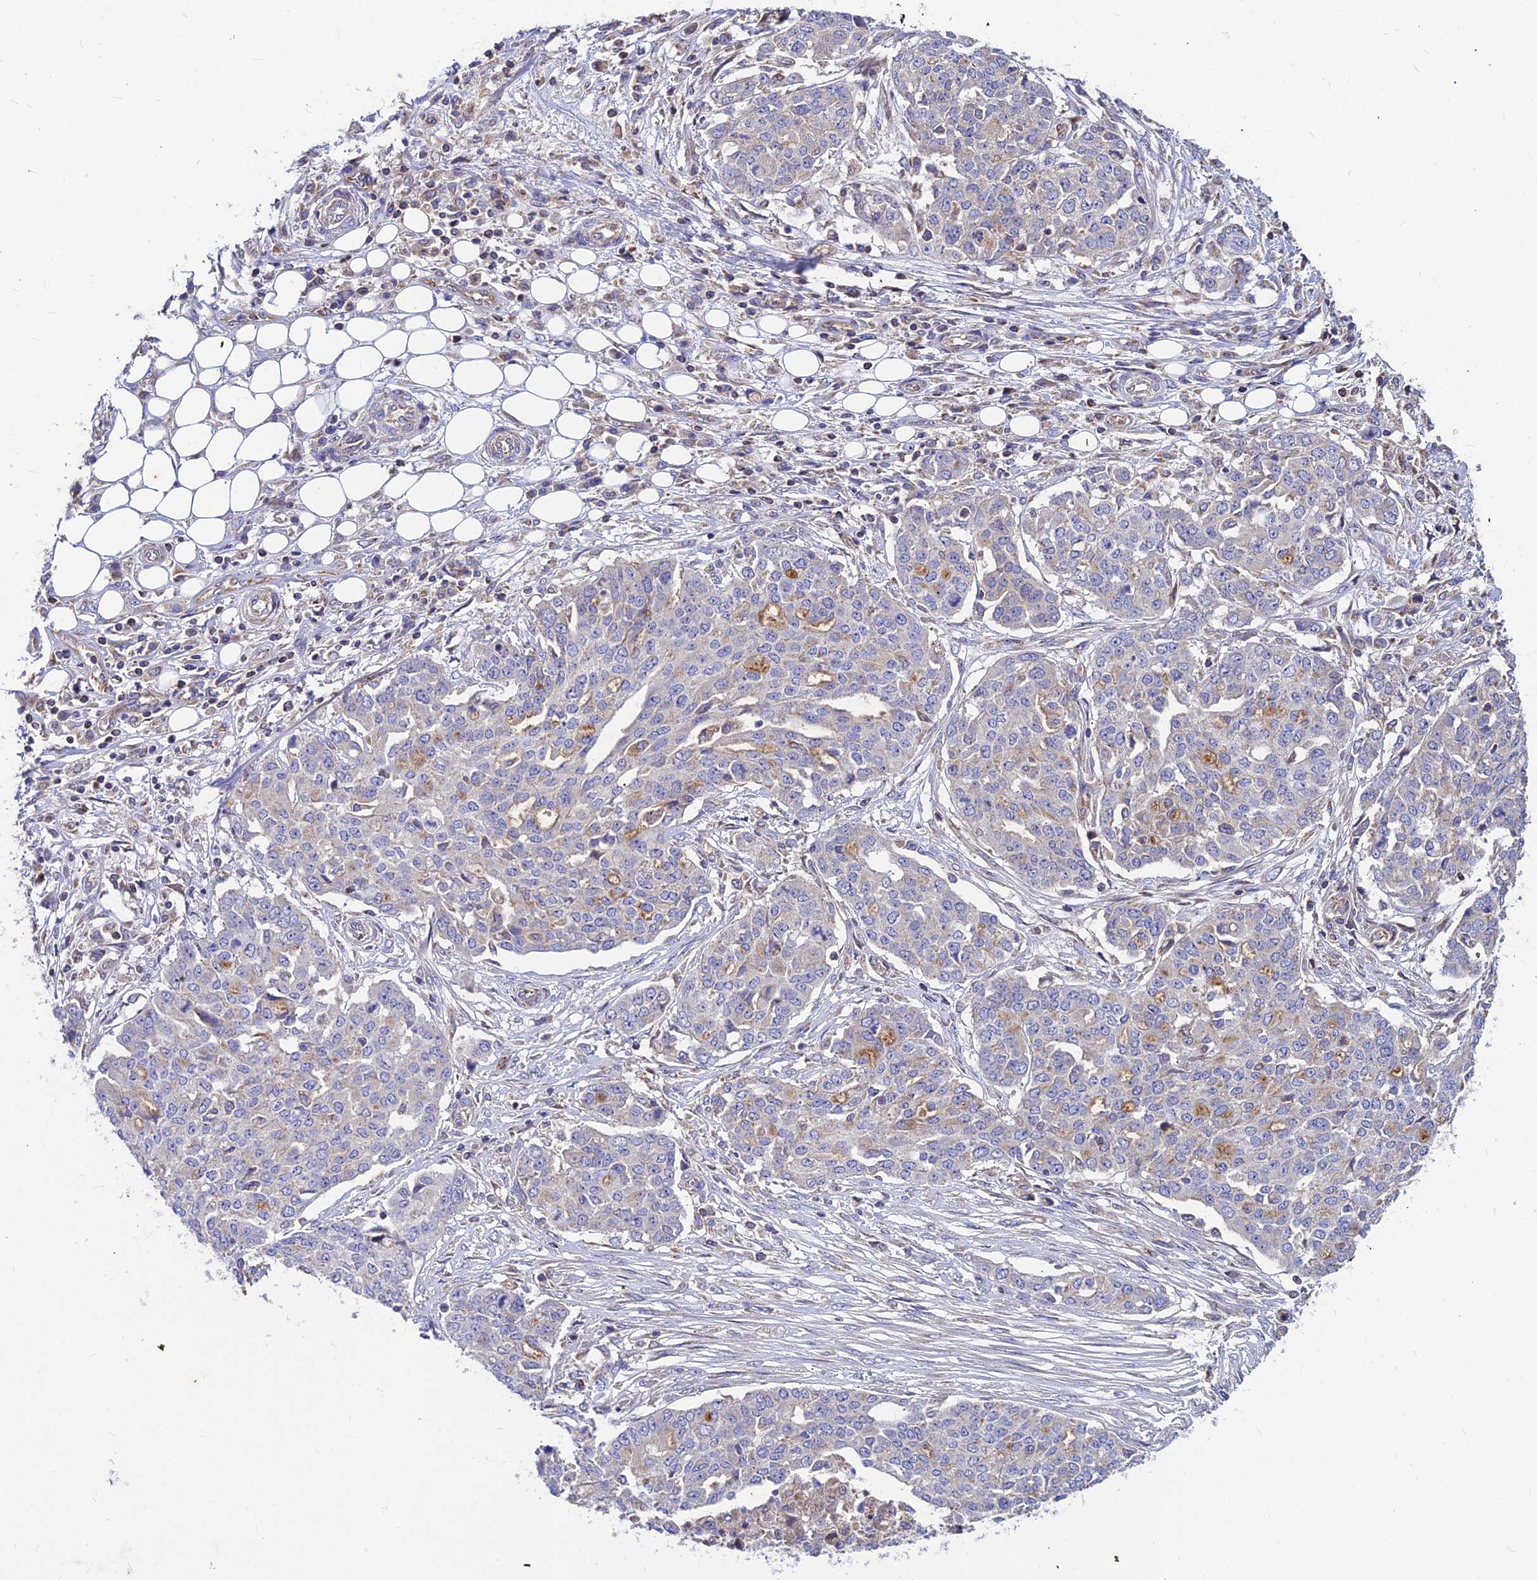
{"staining": {"intensity": "weak", "quantity": "<25%", "location": "cytoplasmic/membranous"}, "tissue": "ovarian cancer", "cell_type": "Tumor cells", "image_type": "cancer", "snomed": [{"axis": "morphology", "description": "Cystadenocarcinoma, serous, NOS"}, {"axis": "topography", "description": "Soft tissue"}, {"axis": "topography", "description": "Ovary"}], "caption": "A high-resolution image shows immunohistochemistry staining of ovarian cancer (serous cystadenocarcinoma), which exhibits no significant expression in tumor cells.", "gene": "ASPHD1", "patient": {"sex": "female", "age": 57}}